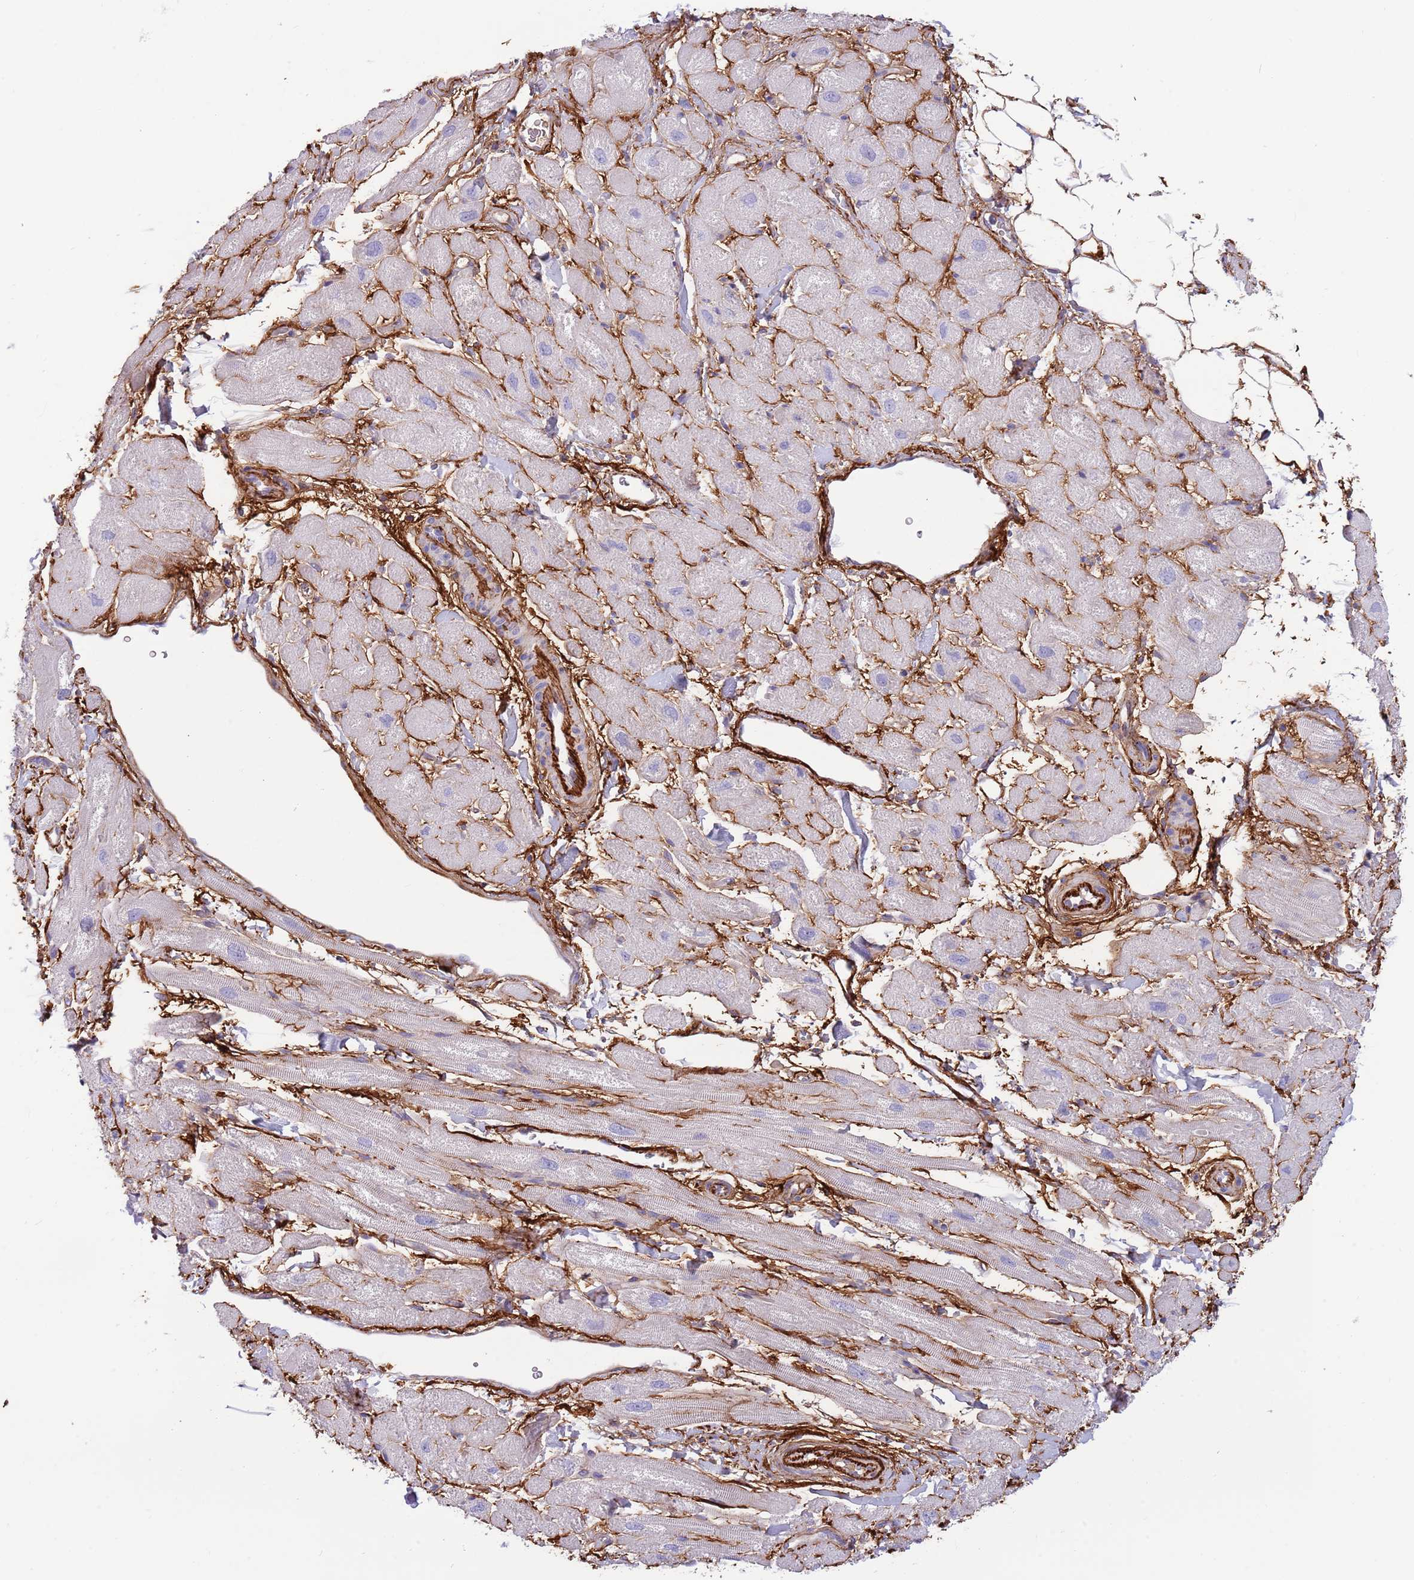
{"staining": {"intensity": "moderate", "quantity": "25%-75%", "location": "cytoplasmic/membranous"}, "tissue": "heart muscle", "cell_type": "Cardiomyocytes", "image_type": "normal", "snomed": [{"axis": "morphology", "description": "Normal tissue, NOS"}, {"axis": "topography", "description": "Heart"}], "caption": "The histopathology image reveals immunohistochemical staining of benign heart muscle. There is moderate cytoplasmic/membranous staining is present in about 25%-75% of cardiomyocytes.", "gene": "LEPROTL1", "patient": {"sex": "male", "age": 65}}